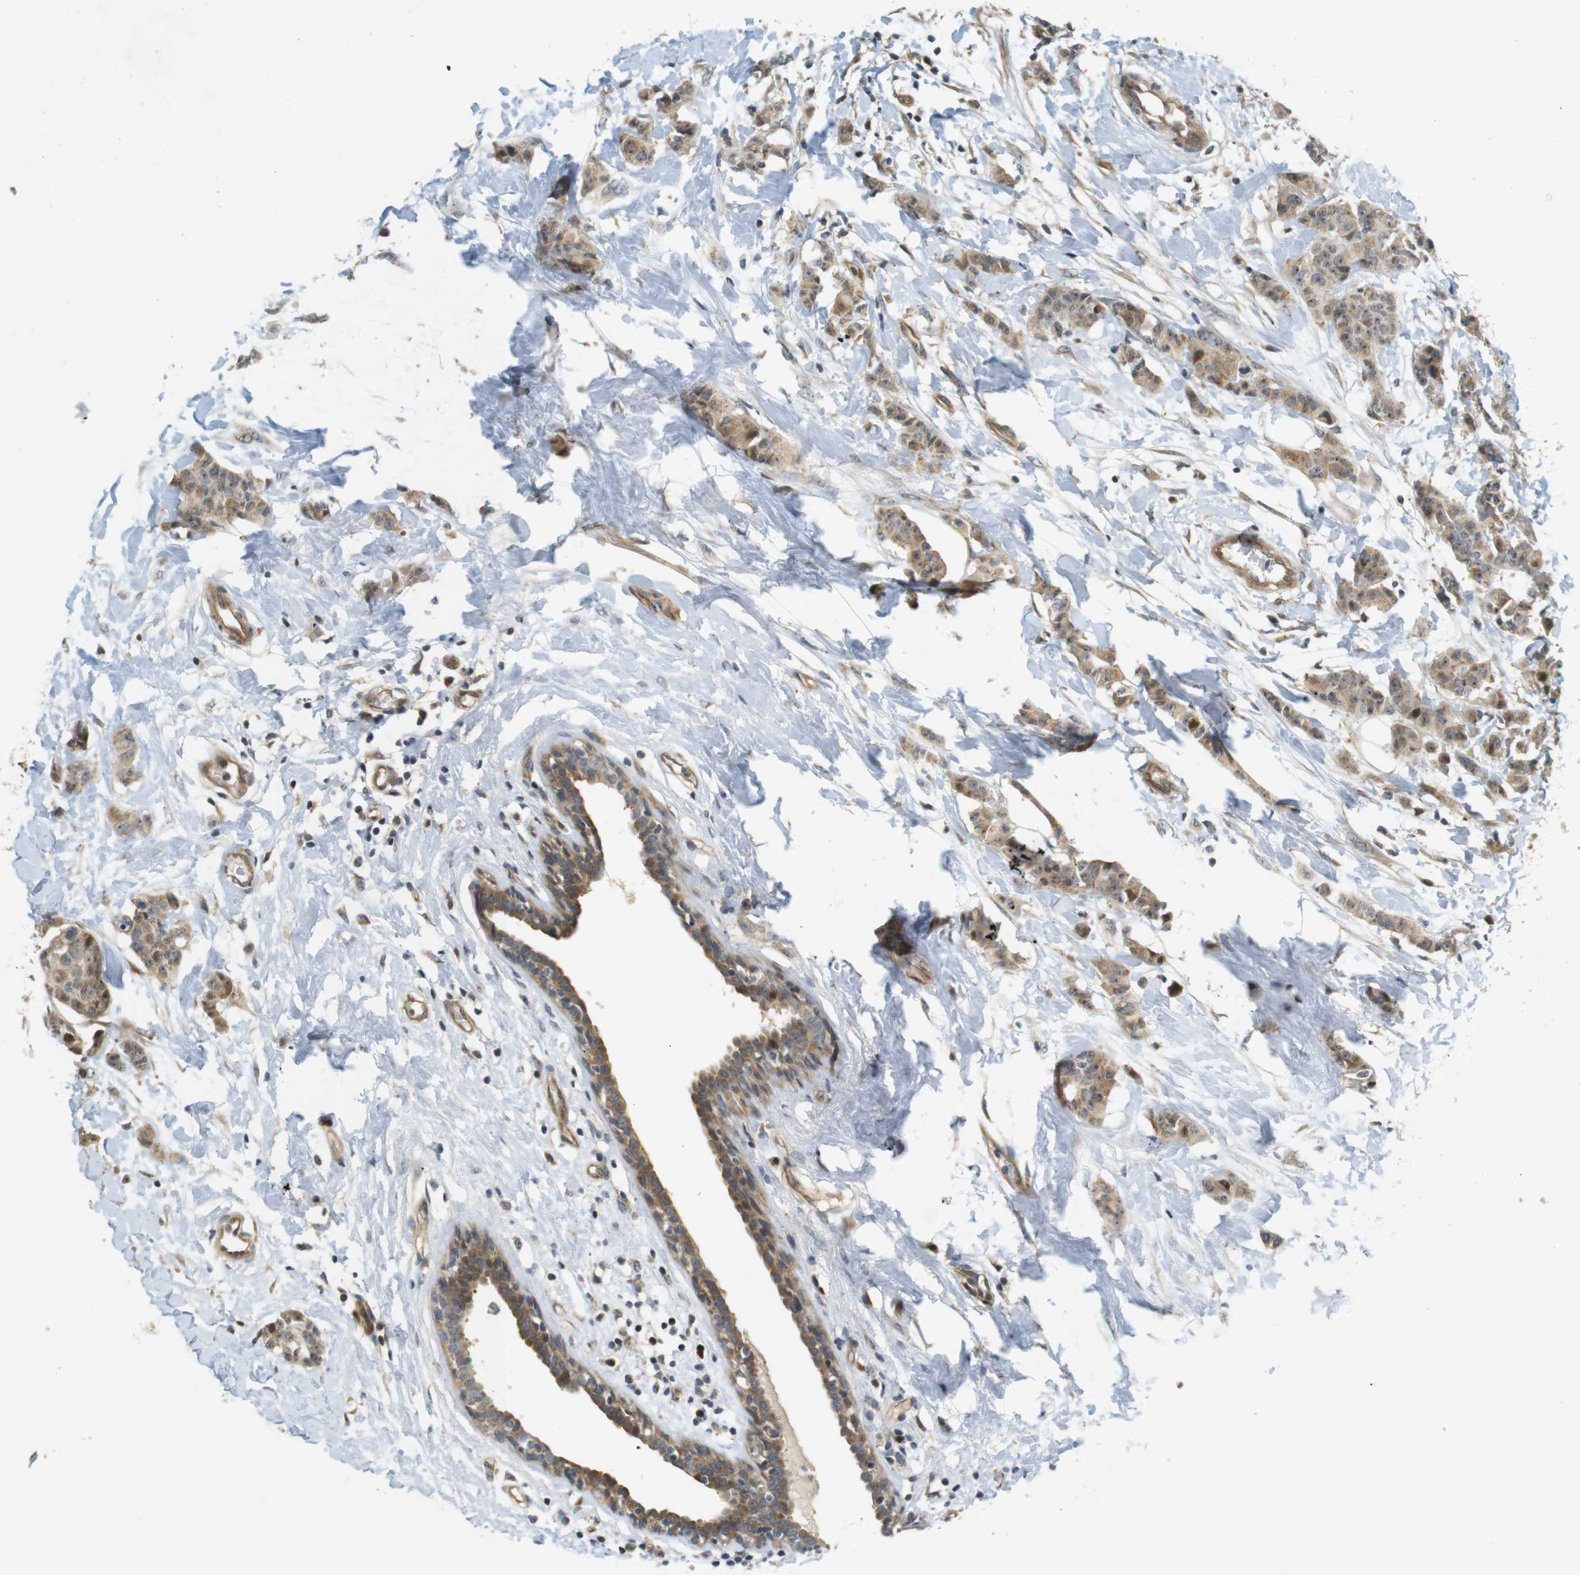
{"staining": {"intensity": "moderate", "quantity": ">75%", "location": "cytoplasmic/membranous"}, "tissue": "breast cancer", "cell_type": "Tumor cells", "image_type": "cancer", "snomed": [{"axis": "morphology", "description": "Normal tissue, NOS"}, {"axis": "morphology", "description": "Duct carcinoma"}, {"axis": "topography", "description": "Breast"}], "caption": "IHC (DAB) staining of breast invasive ductal carcinoma reveals moderate cytoplasmic/membranous protein positivity in approximately >75% of tumor cells.", "gene": "TSPAN9", "patient": {"sex": "female", "age": 40}}